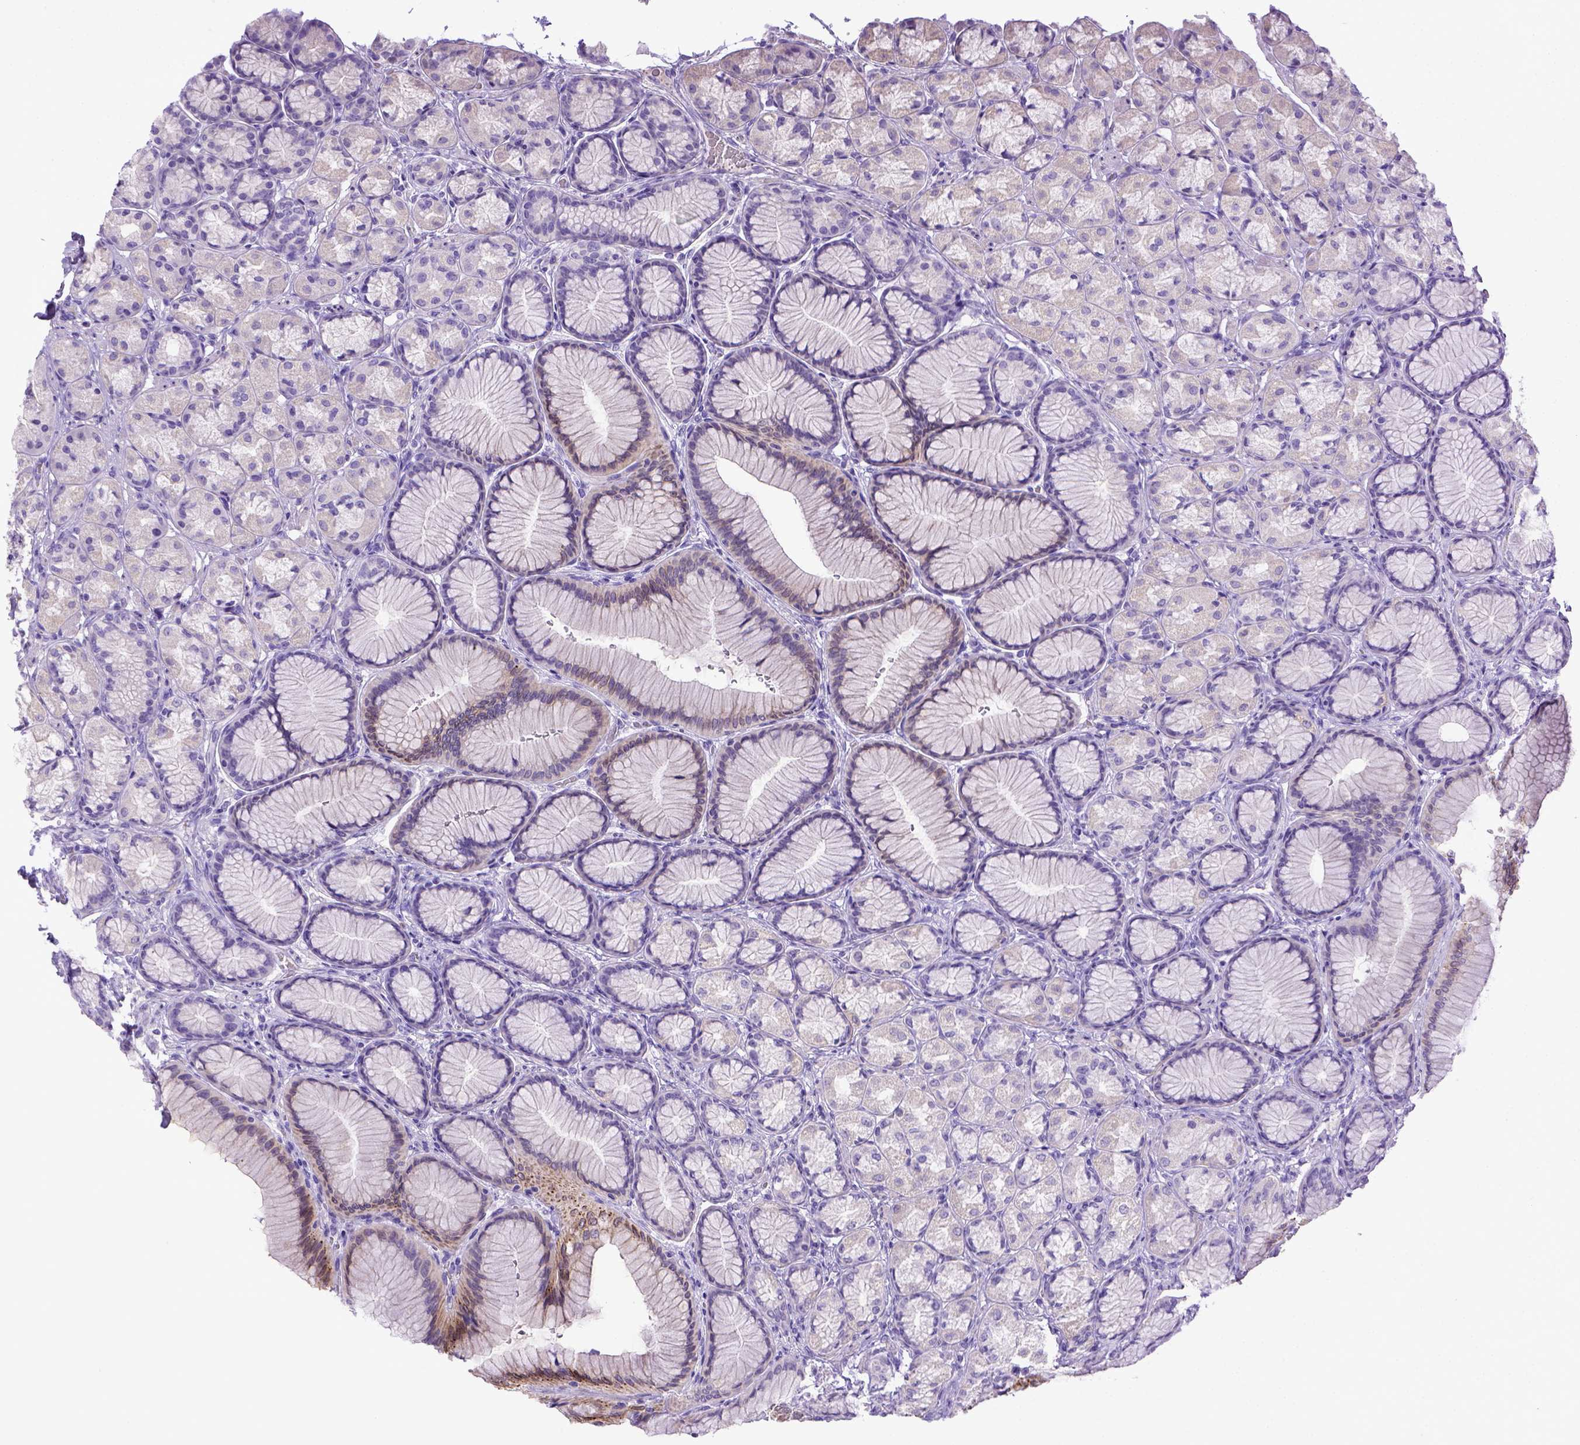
{"staining": {"intensity": "moderate", "quantity": "<25%", "location": "cytoplasmic/membranous"}, "tissue": "stomach", "cell_type": "Glandular cells", "image_type": "normal", "snomed": [{"axis": "morphology", "description": "Normal tissue, NOS"}, {"axis": "morphology", "description": "Adenocarcinoma, NOS"}, {"axis": "morphology", "description": "Adenocarcinoma, High grade"}, {"axis": "topography", "description": "Stomach, upper"}, {"axis": "topography", "description": "Stomach"}], "caption": "This histopathology image demonstrates immunohistochemistry staining of benign human stomach, with low moderate cytoplasmic/membranous staining in about <25% of glandular cells.", "gene": "BAAT", "patient": {"sex": "female", "age": 65}}